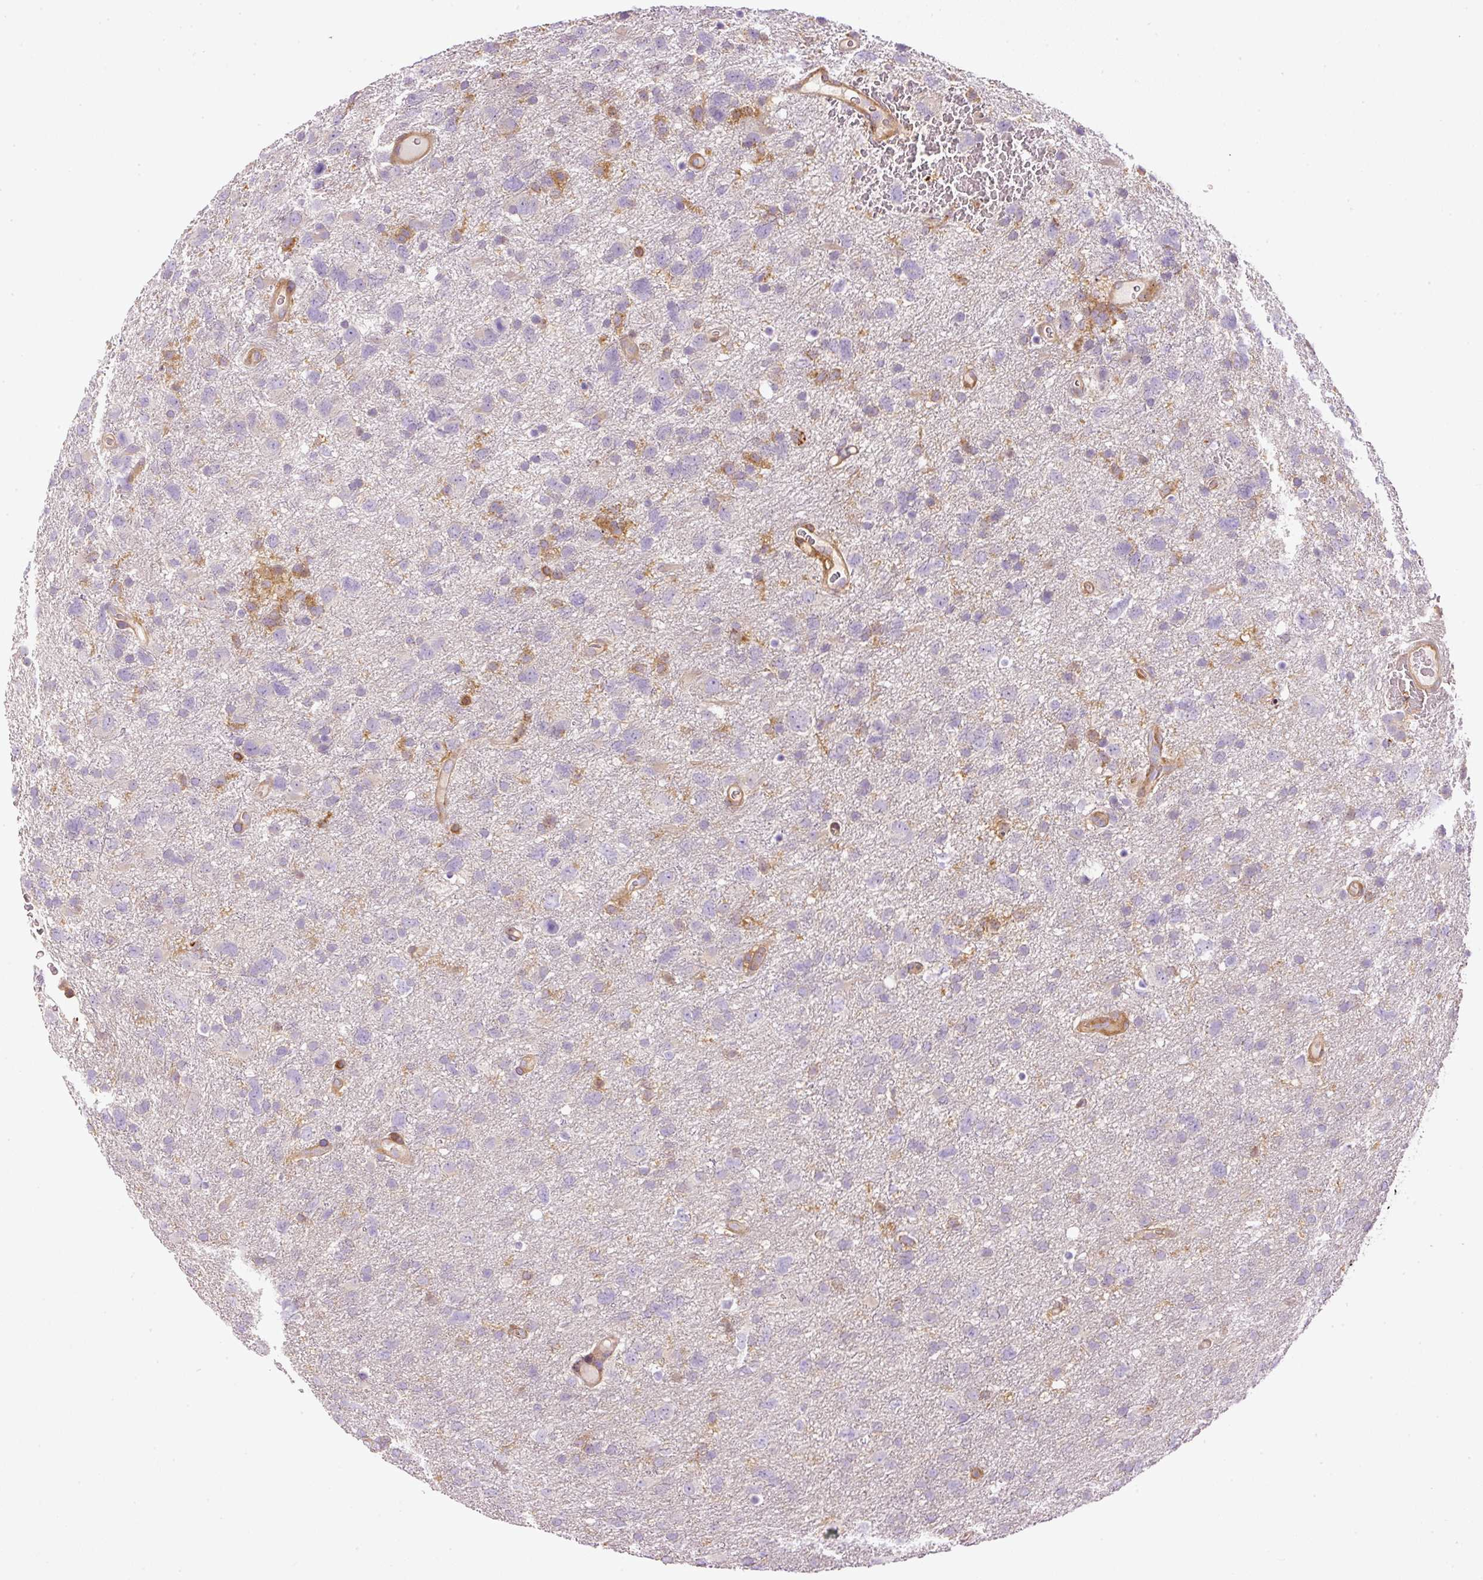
{"staining": {"intensity": "moderate", "quantity": "<25%", "location": "cytoplasmic/membranous"}, "tissue": "glioma", "cell_type": "Tumor cells", "image_type": "cancer", "snomed": [{"axis": "morphology", "description": "Glioma, malignant, High grade"}, {"axis": "topography", "description": "Brain"}], "caption": "Human glioma stained with a protein marker demonstrates moderate staining in tumor cells.", "gene": "TBC1D2B", "patient": {"sex": "male", "age": 61}}